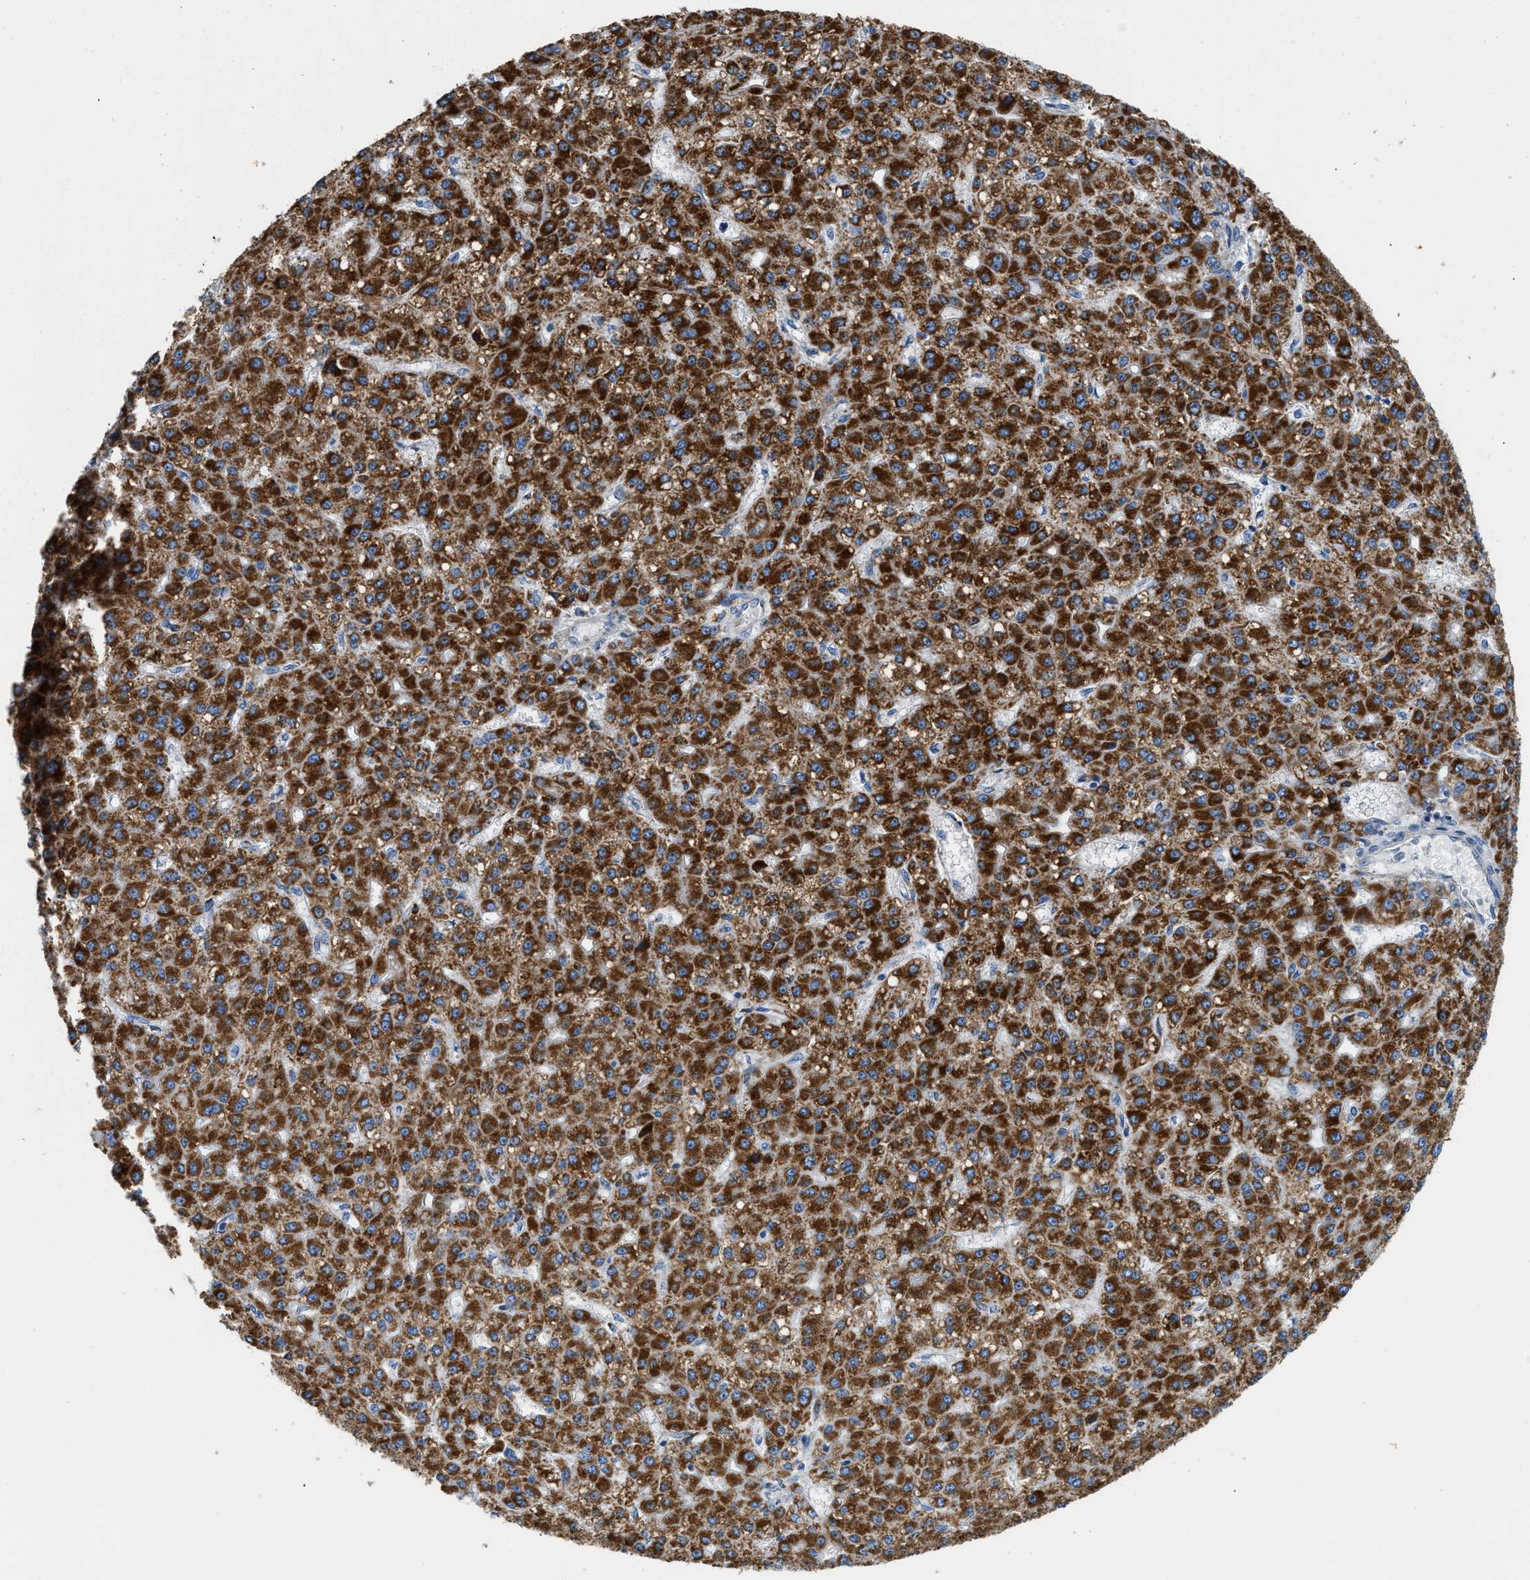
{"staining": {"intensity": "strong", "quantity": ">75%", "location": "cytoplasmic/membranous"}, "tissue": "liver cancer", "cell_type": "Tumor cells", "image_type": "cancer", "snomed": [{"axis": "morphology", "description": "Carcinoma, Hepatocellular, NOS"}, {"axis": "topography", "description": "Liver"}], "caption": "DAB (3,3'-diaminobenzidine) immunohistochemical staining of liver cancer shows strong cytoplasmic/membranous protein staining in about >75% of tumor cells.", "gene": "SLC25A13", "patient": {"sex": "male", "age": 67}}